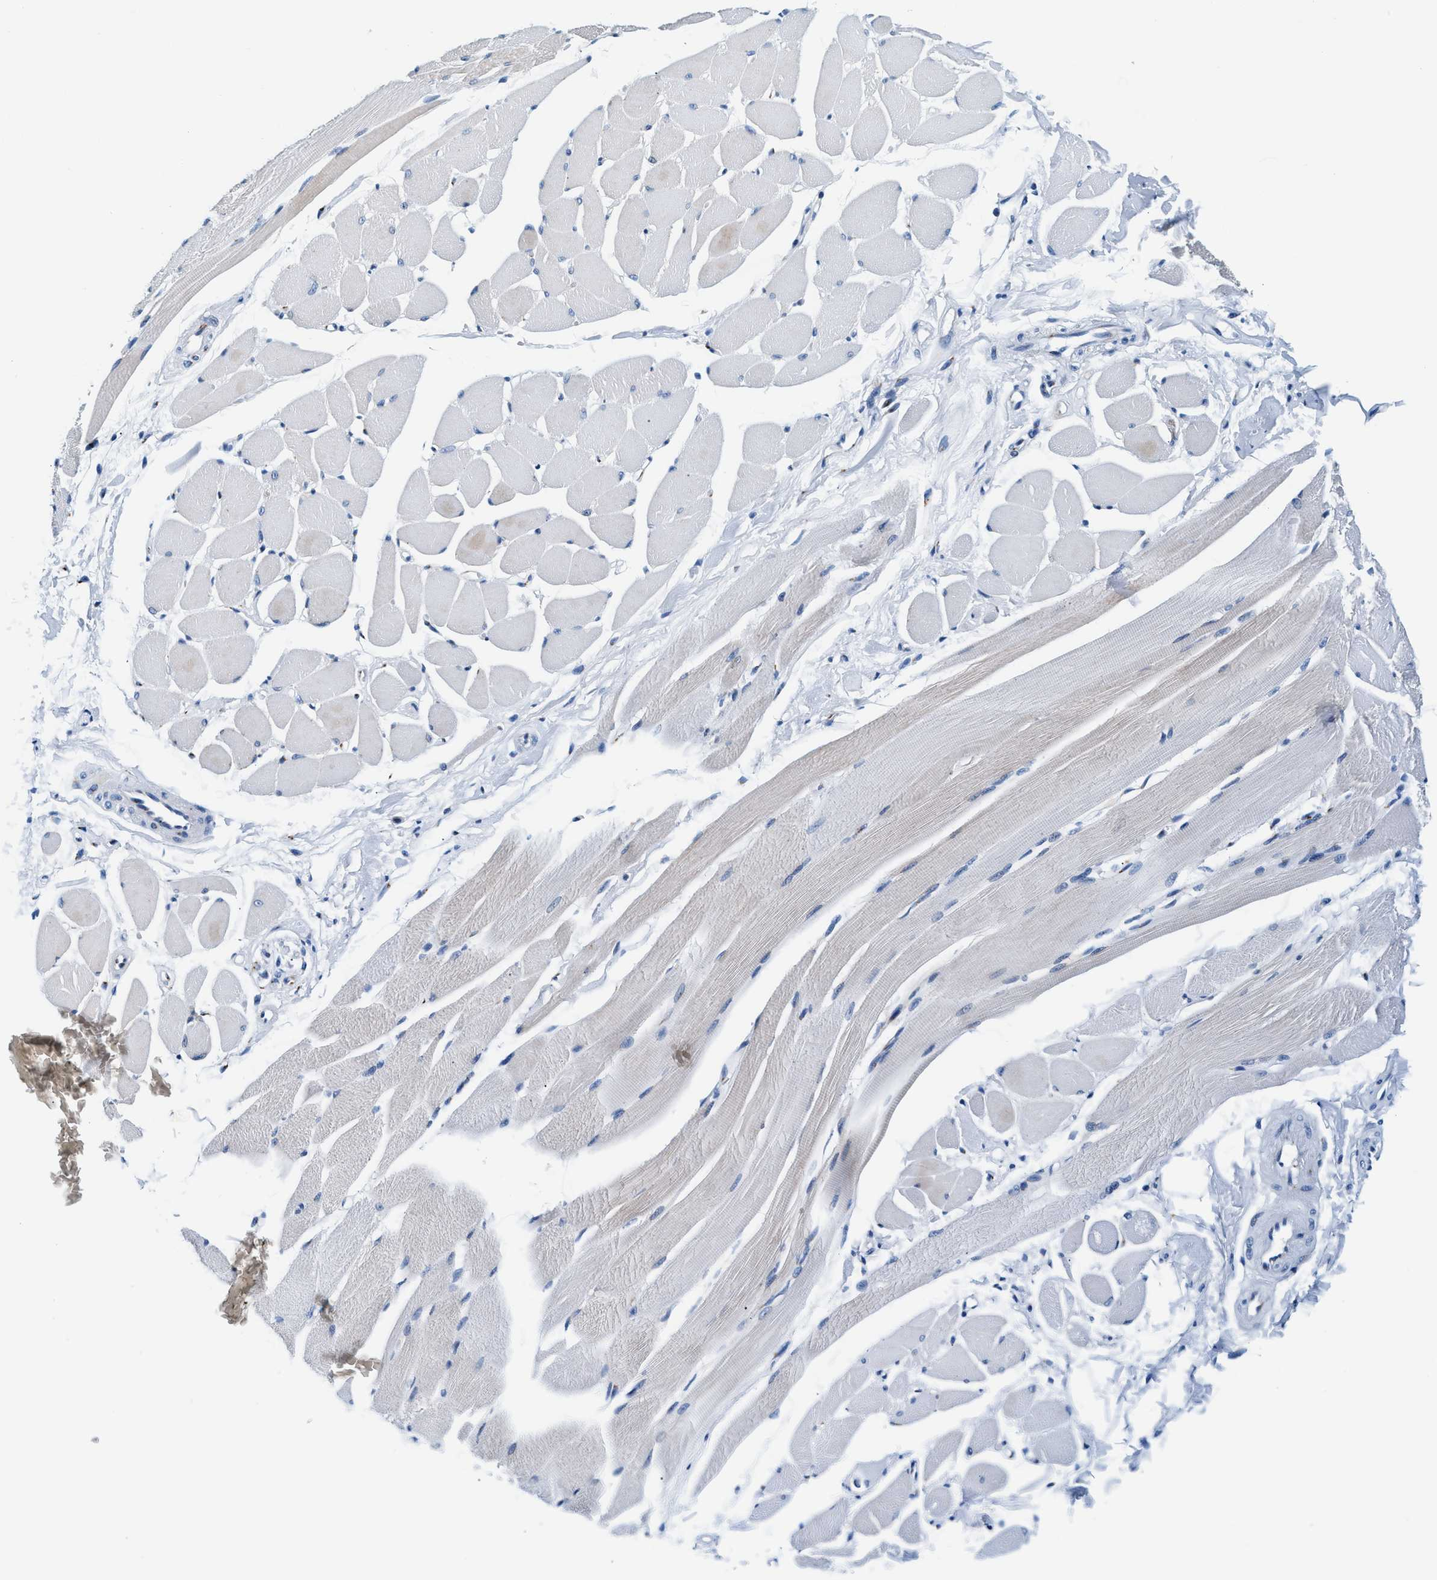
{"staining": {"intensity": "moderate", "quantity": "<25%", "location": "cytoplasmic/membranous"}, "tissue": "skeletal muscle", "cell_type": "Myocytes", "image_type": "normal", "snomed": [{"axis": "morphology", "description": "Normal tissue, NOS"}, {"axis": "topography", "description": "Skeletal muscle"}, {"axis": "topography", "description": "Peripheral nerve tissue"}], "caption": "Immunohistochemical staining of benign skeletal muscle displays moderate cytoplasmic/membranous protein staining in approximately <25% of myocytes.", "gene": "VPS53", "patient": {"sex": "female", "age": 84}}